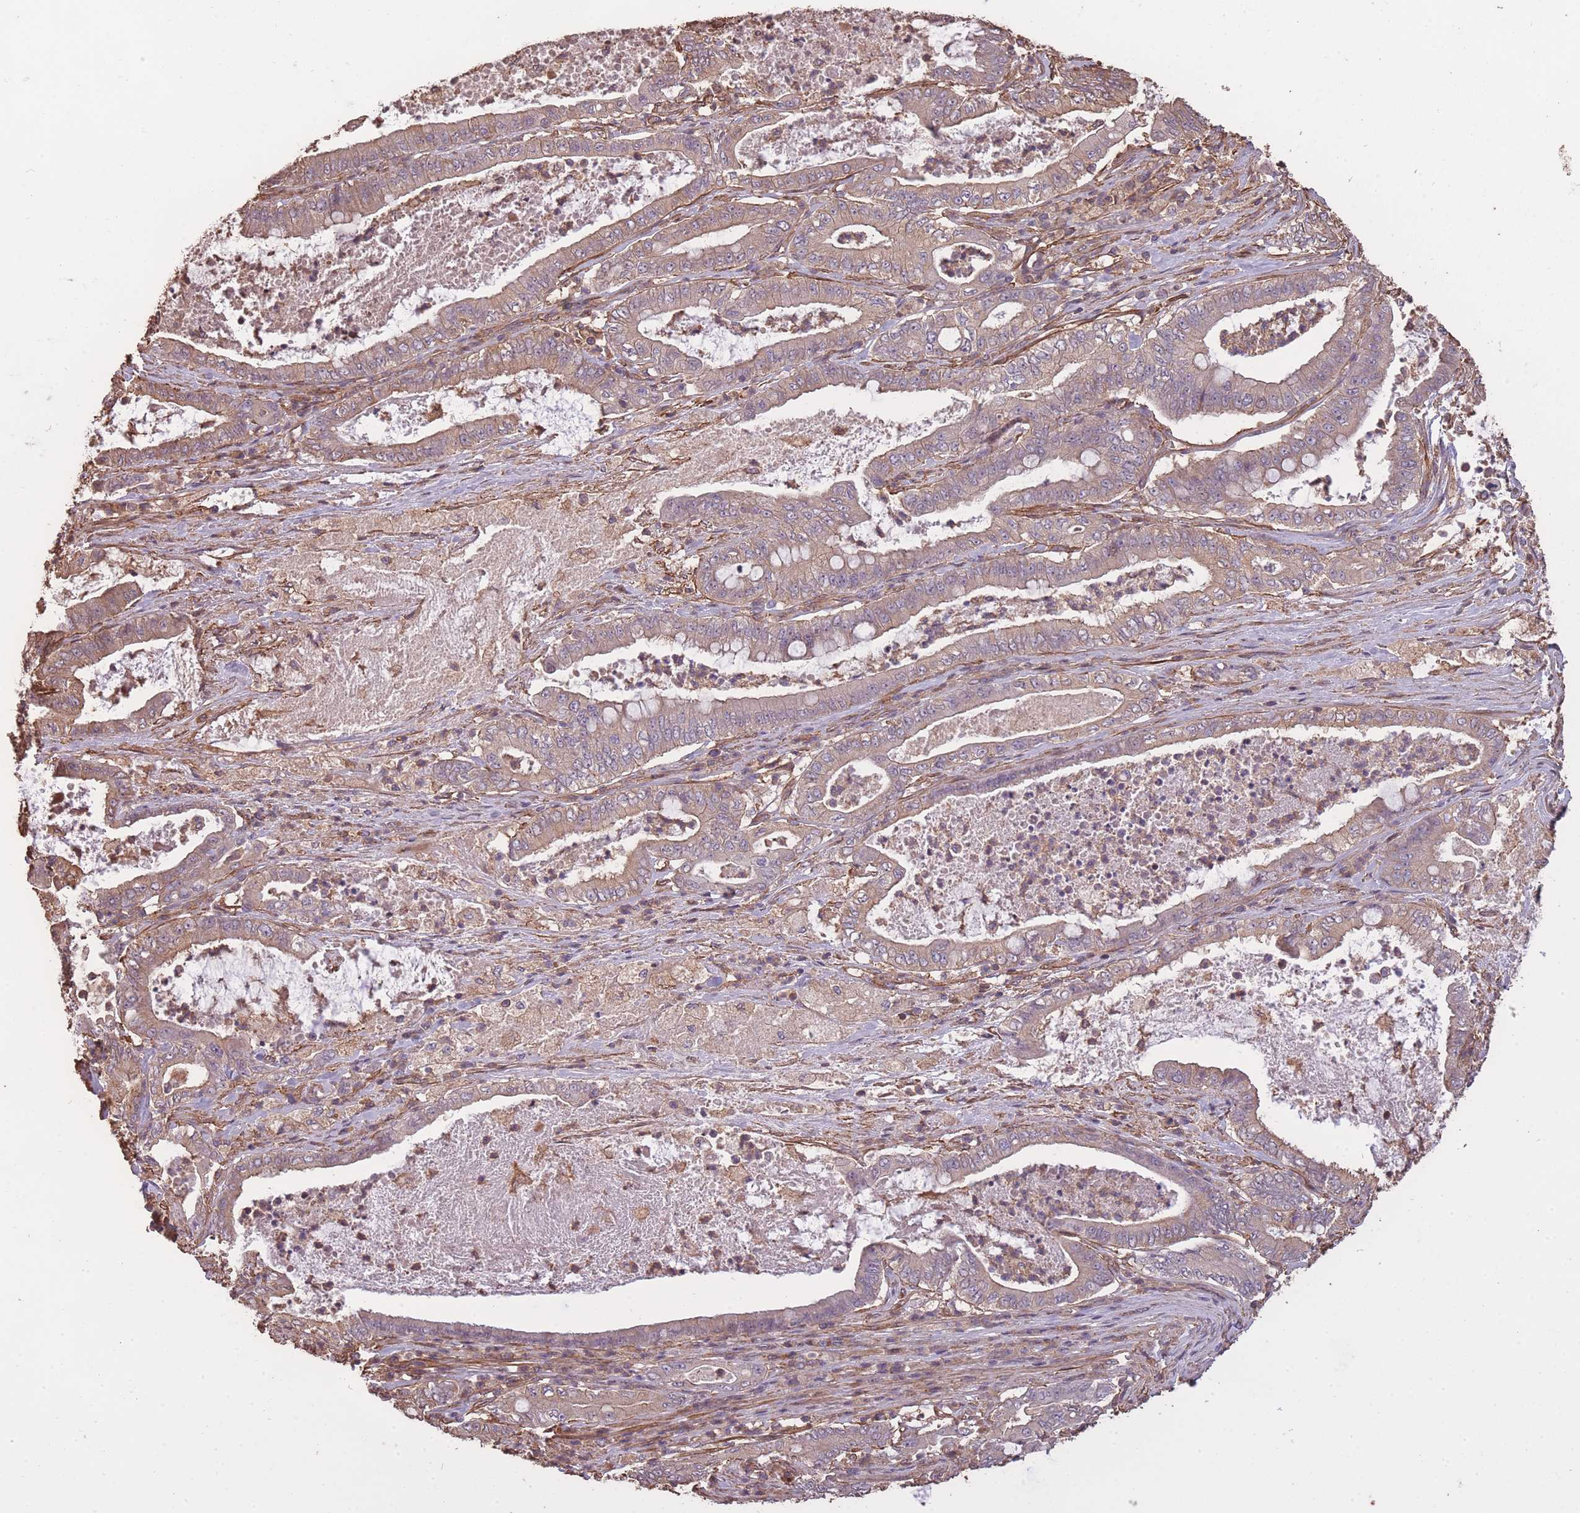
{"staining": {"intensity": "negative", "quantity": "none", "location": "none"}, "tissue": "pancreatic cancer", "cell_type": "Tumor cells", "image_type": "cancer", "snomed": [{"axis": "morphology", "description": "Adenocarcinoma, NOS"}, {"axis": "topography", "description": "Pancreas"}], "caption": "Tumor cells show no significant expression in pancreatic adenocarcinoma. (DAB (3,3'-diaminobenzidine) immunohistochemistry, high magnification).", "gene": "ARMH3", "patient": {"sex": "male", "age": 71}}